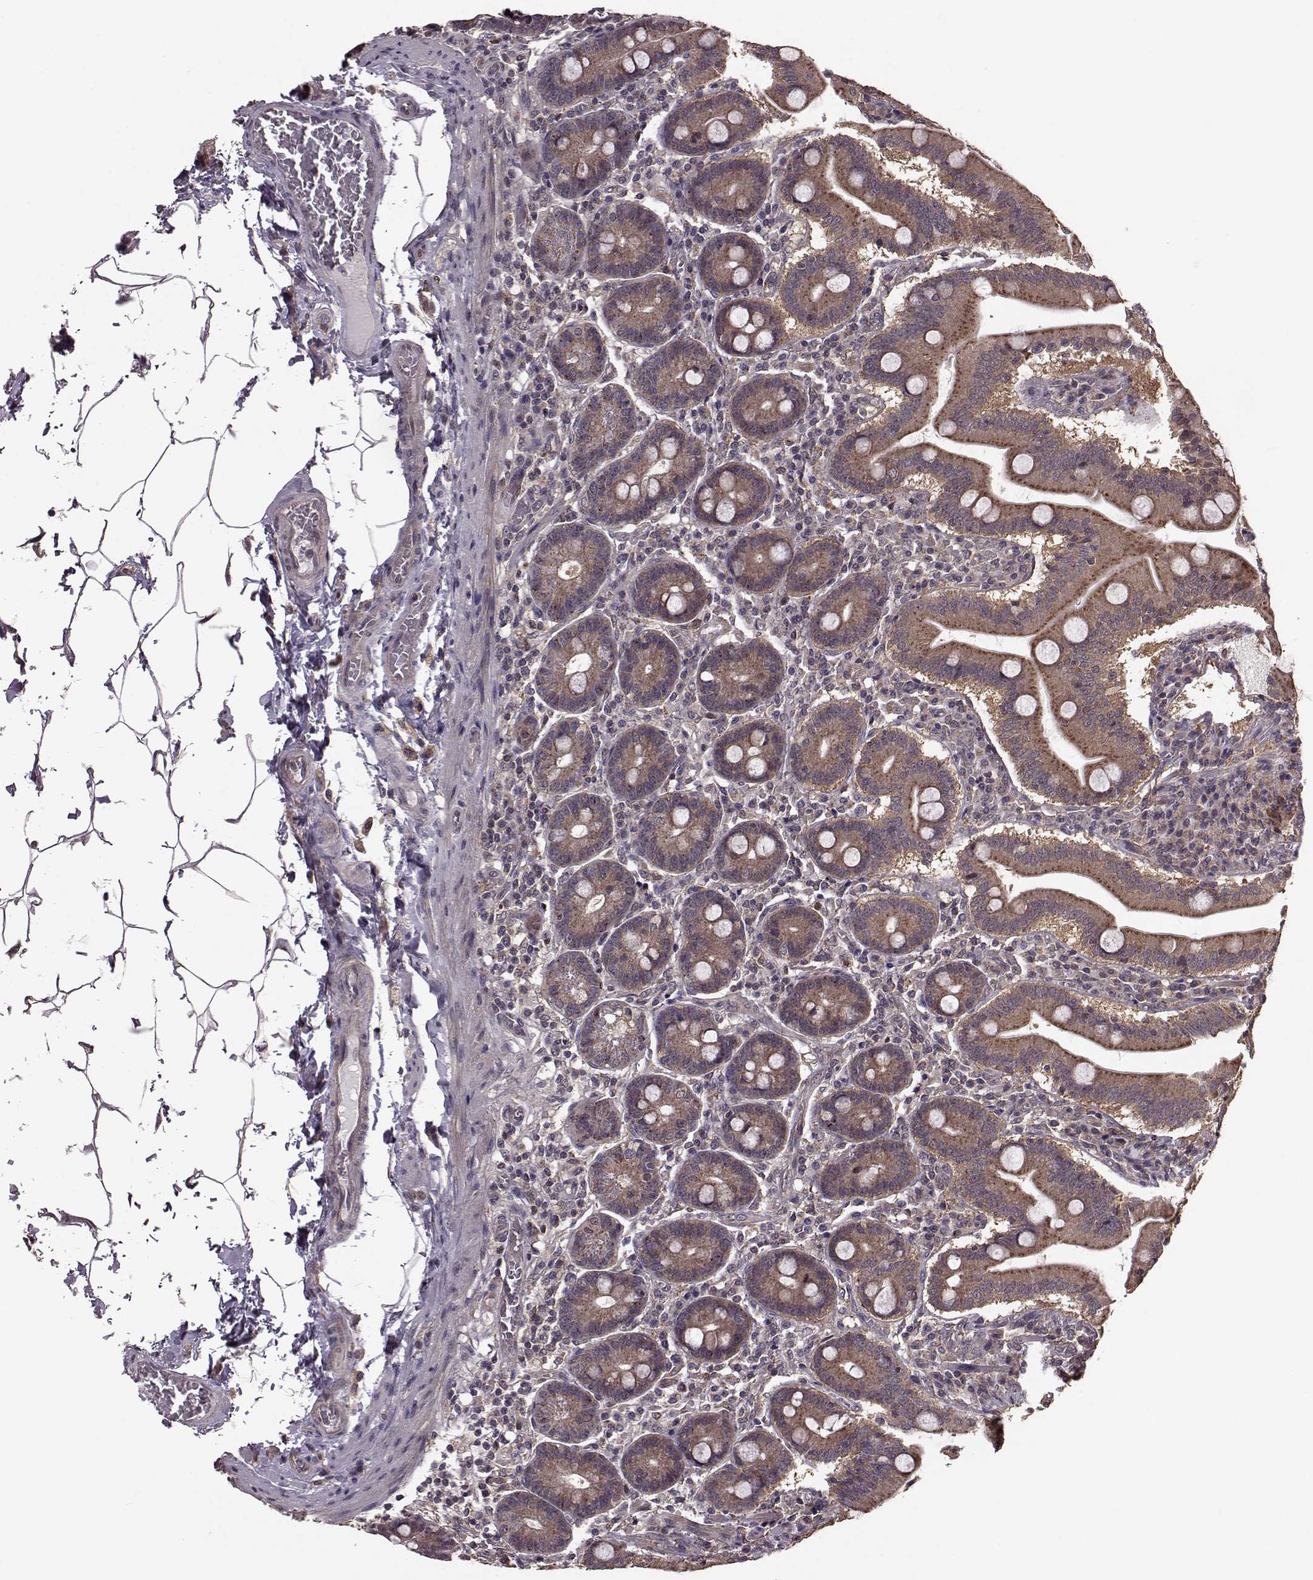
{"staining": {"intensity": "moderate", "quantity": ">75%", "location": "cytoplasmic/membranous"}, "tissue": "small intestine", "cell_type": "Glandular cells", "image_type": "normal", "snomed": [{"axis": "morphology", "description": "Normal tissue, NOS"}, {"axis": "topography", "description": "Small intestine"}], "caption": "The photomicrograph exhibits immunohistochemical staining of benign small intestine. There is moderate cytoplasmic/membranous positivity is seen in approximately >75% of glandular cells.", "gene": "FNIP2", "patient": {"sex": "male", "age": 37}}